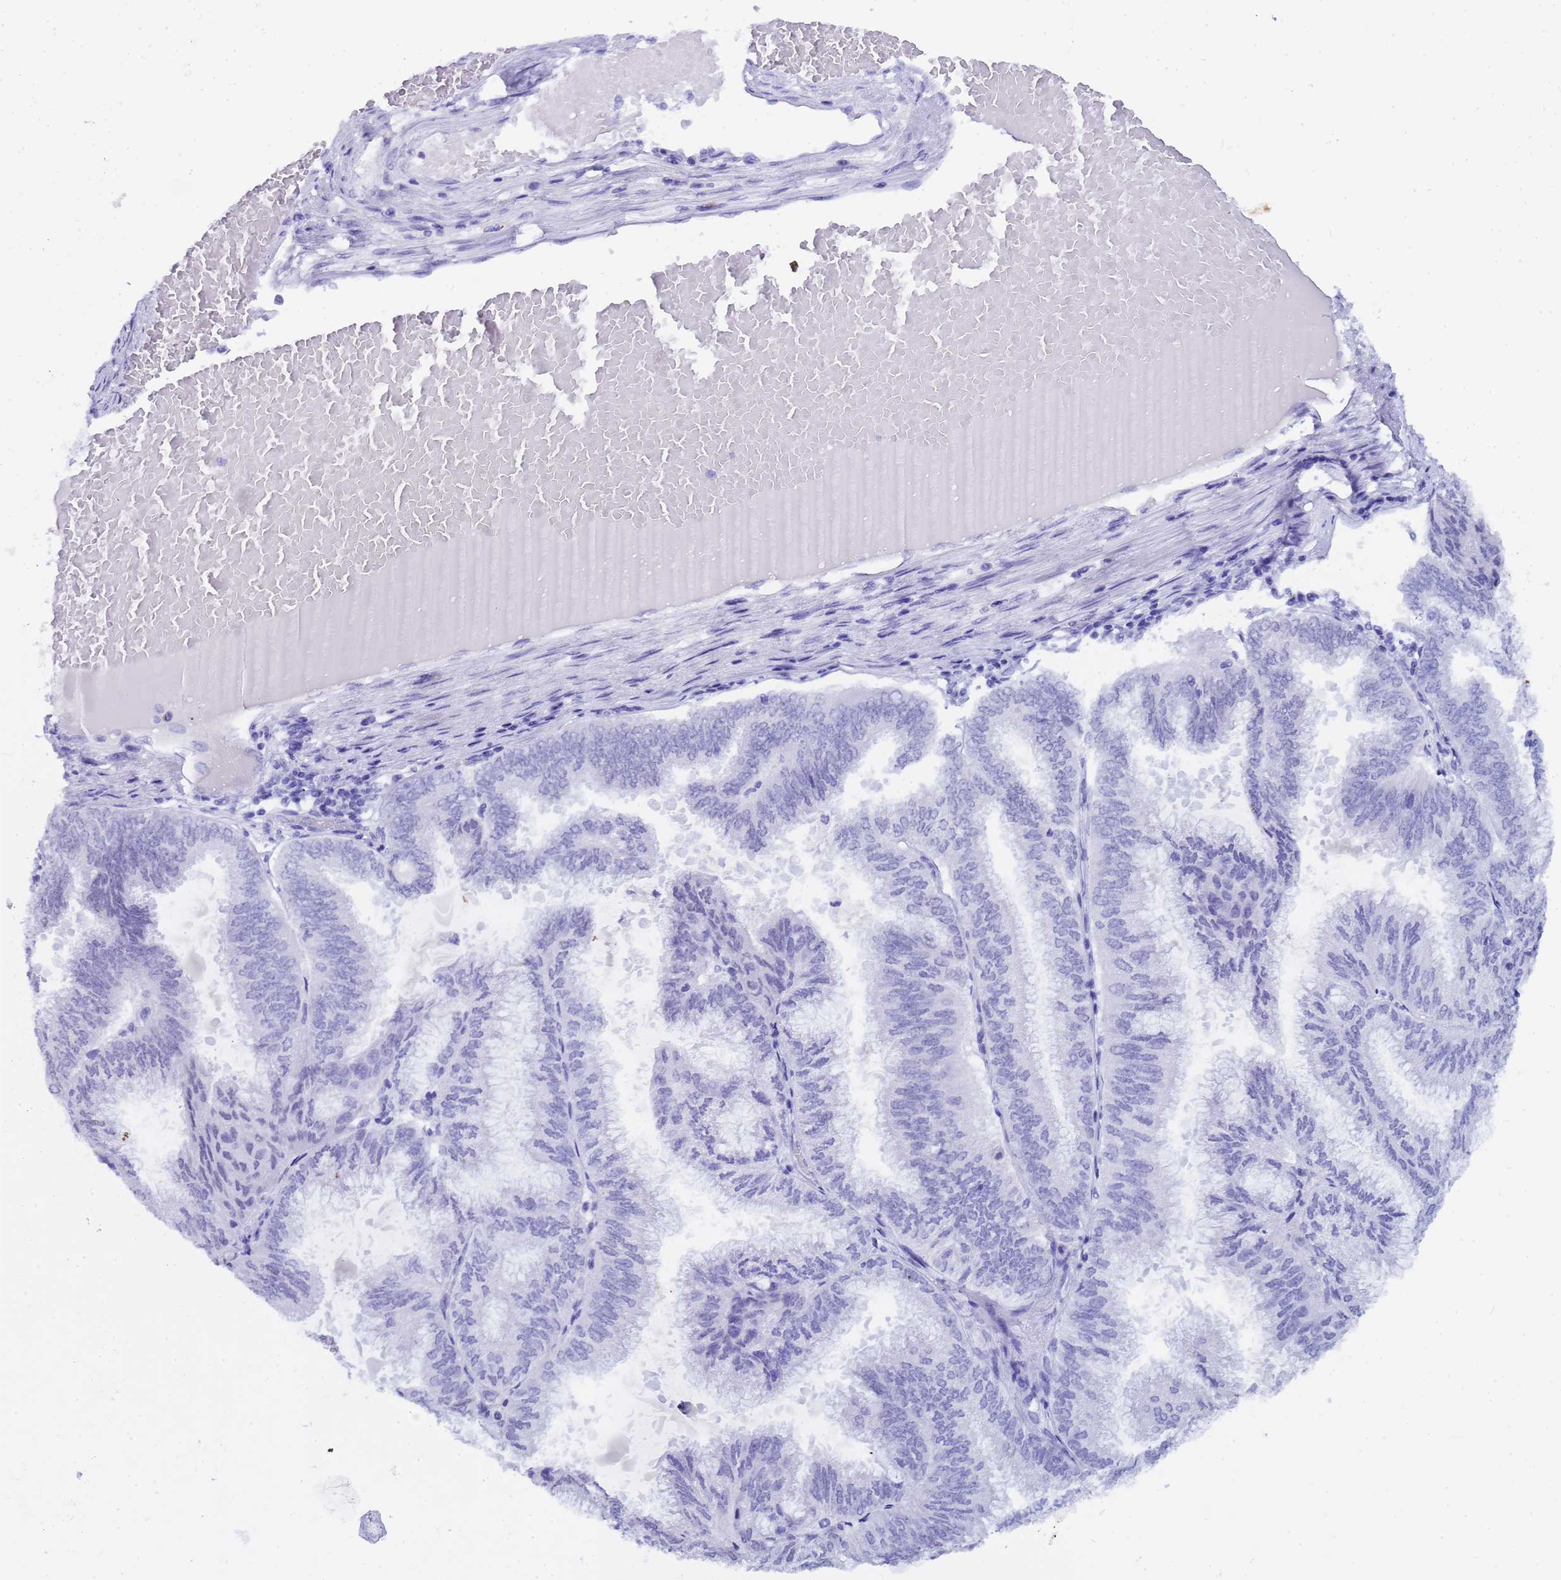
{"staining": {"intensity": "negative", "quantity": "none", "location": "none"}, "tissue": "endometrial cancer", "cell_type": "Tumor cells", "image_type": "cancer", "snomed": [{"axis": "morphology", "description": "Adenocarcinoma, NOS"}, {"axis": "topography", "description": "Endometrium"}], "caption": "Endometrial cancer stained for a protein using IHC shows no staining tumor cells.", "gene": "CTRC", "patient": {"sex": "female", "age": 49}}